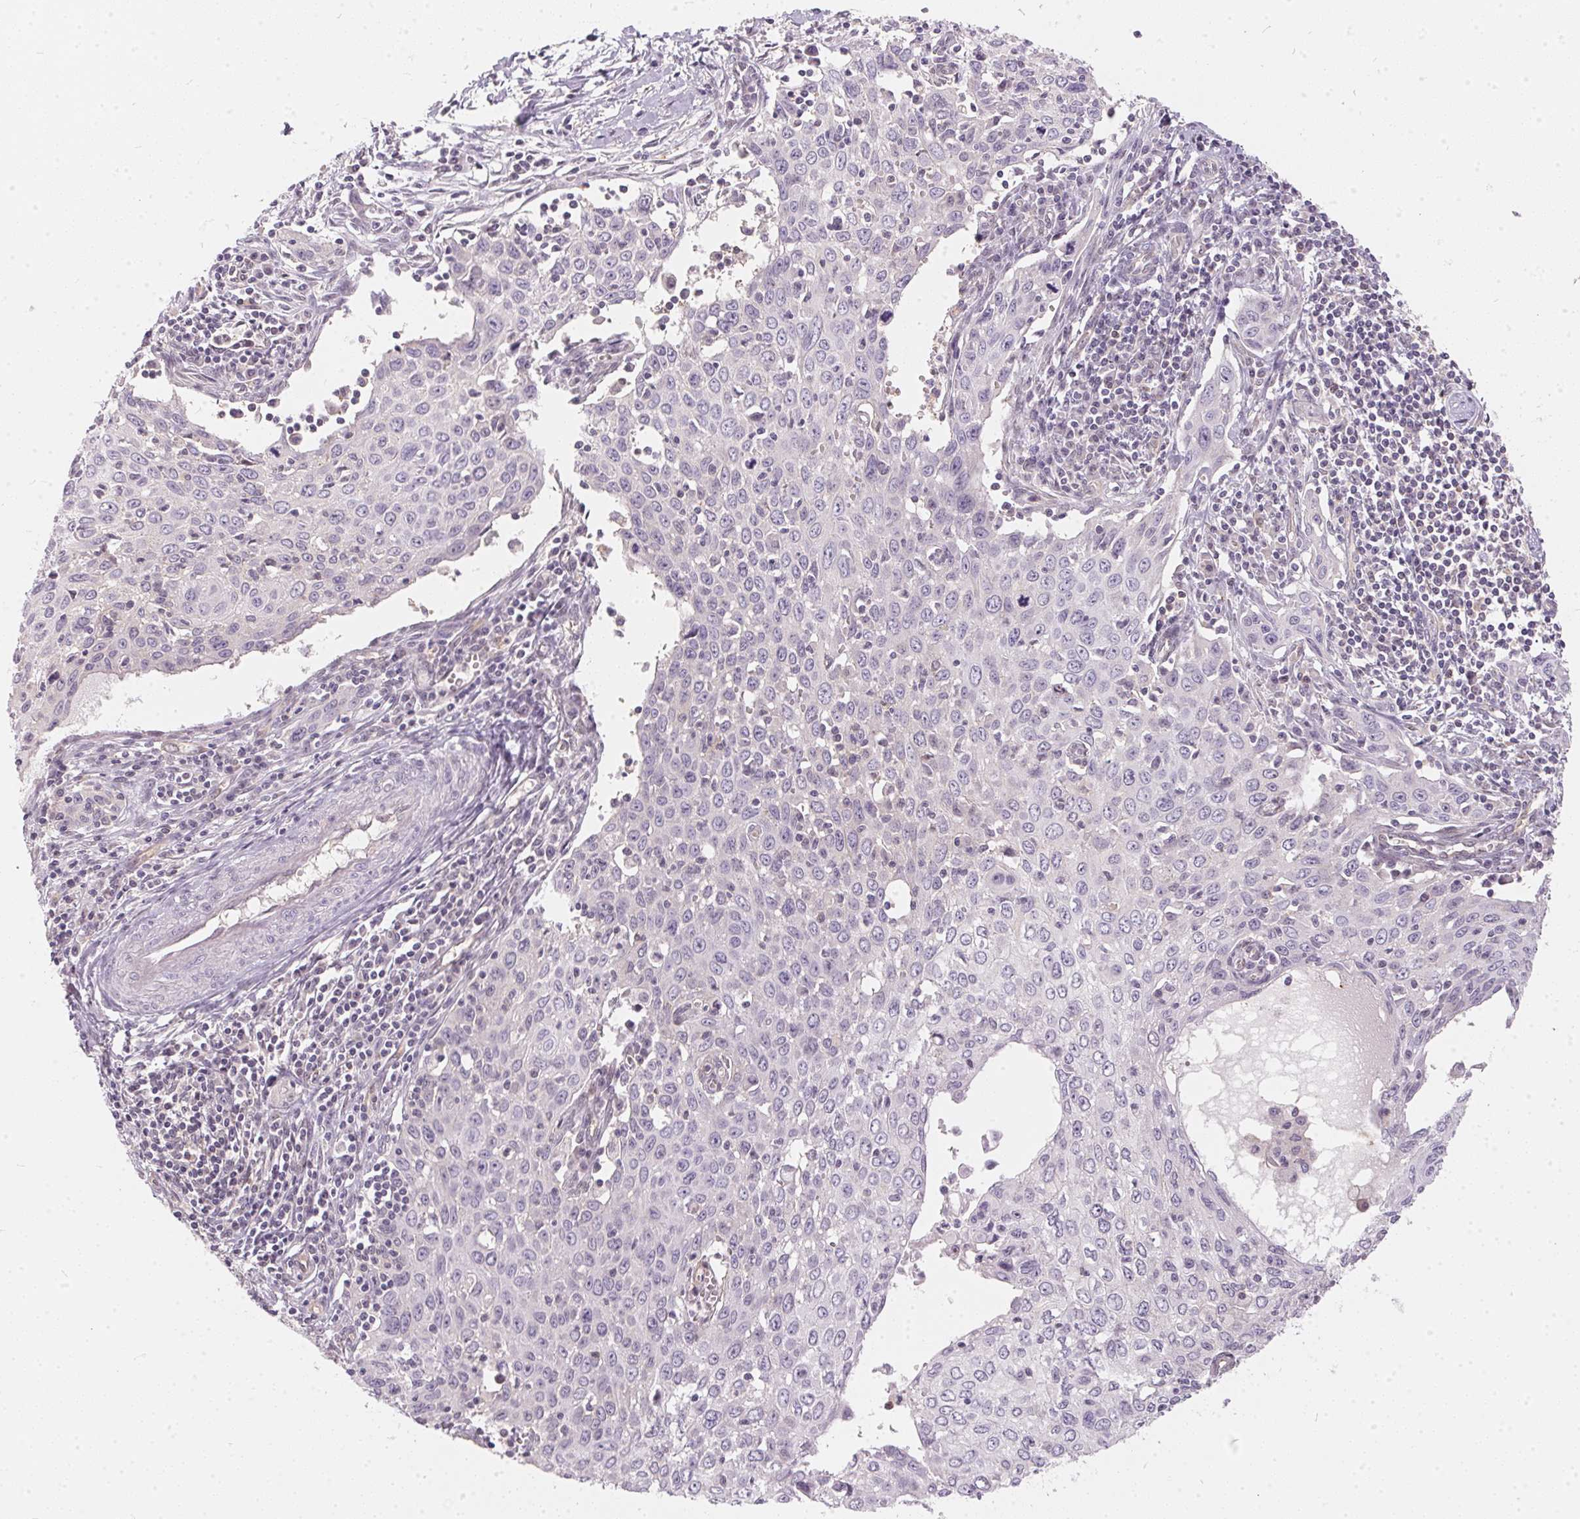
{"staining": {"intensity": "negative", "quantity": "none", "location": "none"}, "tissue": "cervical cancer", "cell_type": "Tumor cells", "image_type": "cancer", "snomed": [{"axis": "morphology", "description": "Squamous cell carcinoma, NOS"}, {"axis": "topography", "description": "Cervix"}], "caption": "There is no significant positivity in tumor cells of cervical cancer (squamous cell carcinoma).", "gene": "BLMH", "patient": {"sex": "female", "age": 38}}